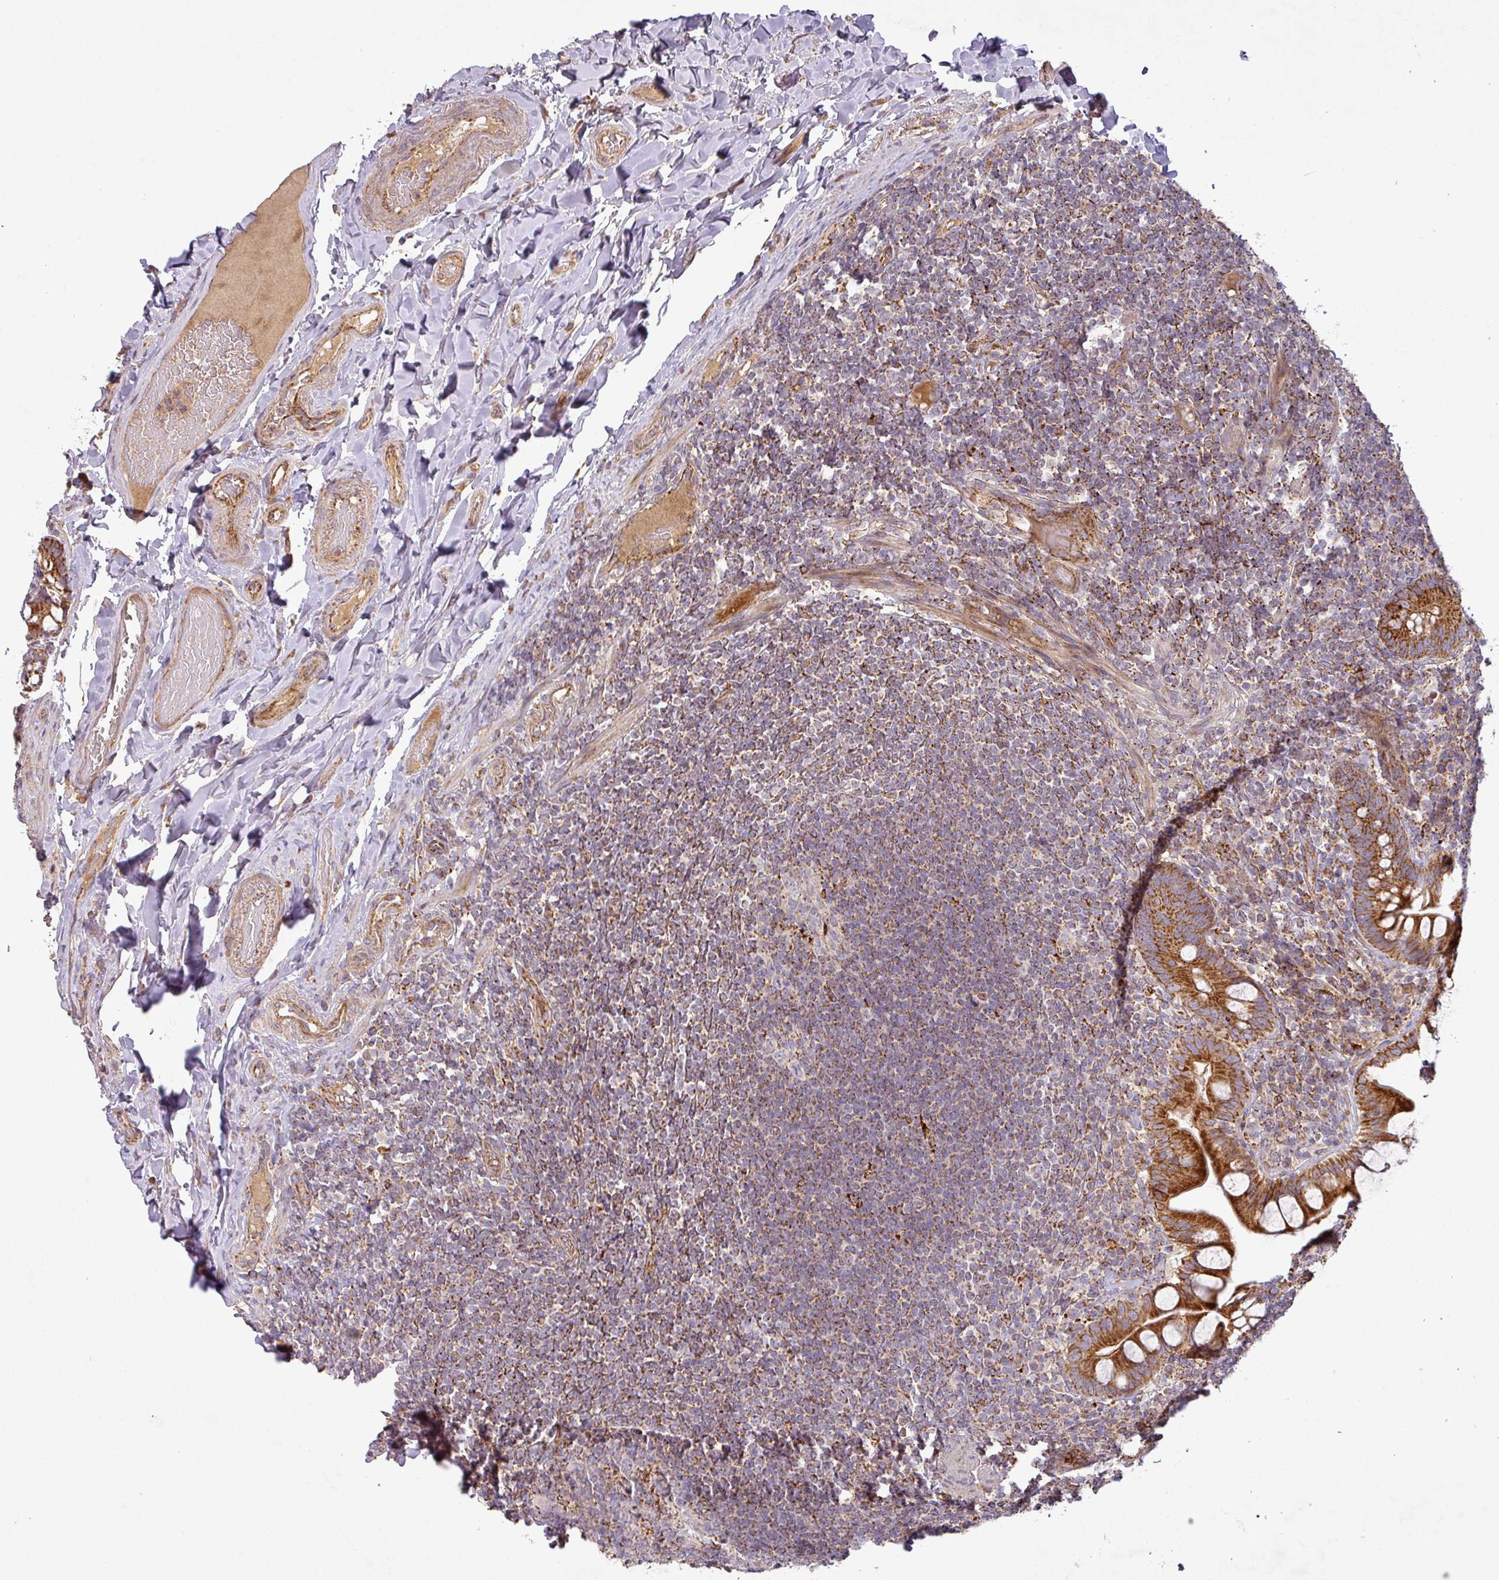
{"staining": {"intensity": "strong", "quantity": ">75%", "location": "cytoplasmic/membranous"}, "tissue": "small intestine", "cell_type": "Glandular cells", "image_type": "normal", "snomed": [{"axis": "morphology", "description": "Normal tissue, NOS"}, {"axis": "topography", "description": "Small intestine"}], "caption": "DAB (3,3'-diaminobenzidine) immunohistochemical staining of benign small intestine exhibits strong cytoplasmic/membranous protein expression in about >75% of glandular cells.", "gene": "GPD2", "patient": {"sex": "male", "age": 70}}